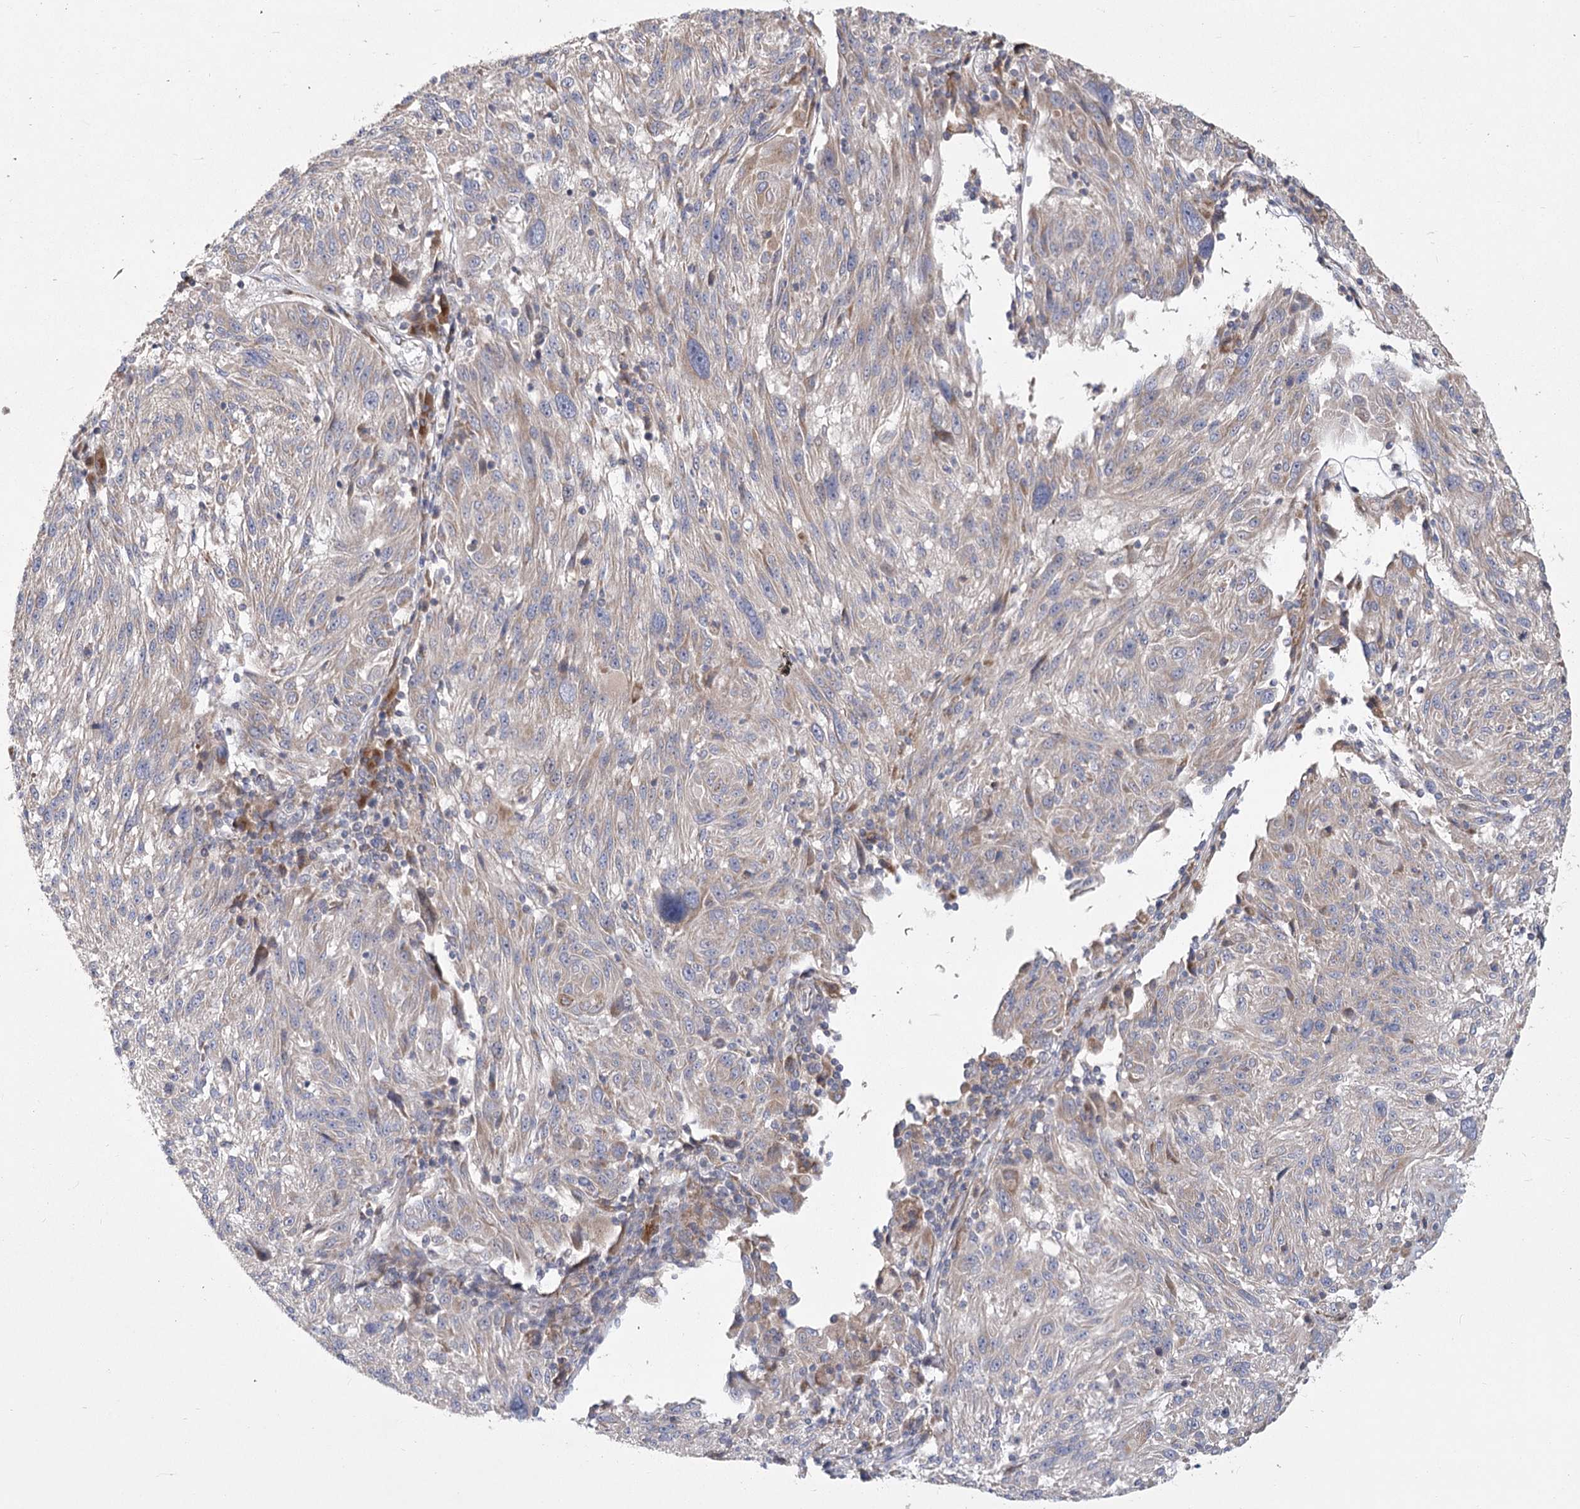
{"staining": {"intensity": "negative", "quantity": "none", "location": "none"}, "tissue": "melanoma", "cell_type": "Tumor cells", "image_type": "cancer", "snomed": [{"axis": "morphology", "description": "Malignant melanoma, NOS"}, {"axis": "topography", "description": "Skin"}], "caption": "Protein analysis of malignant melanoma demonstrates no significant expression in tumor cells. (Brightfield microscopy of DAB IHC at high magnification).", "gene": "CNTLN", "patient": {"sex": "male", "age": 53}}